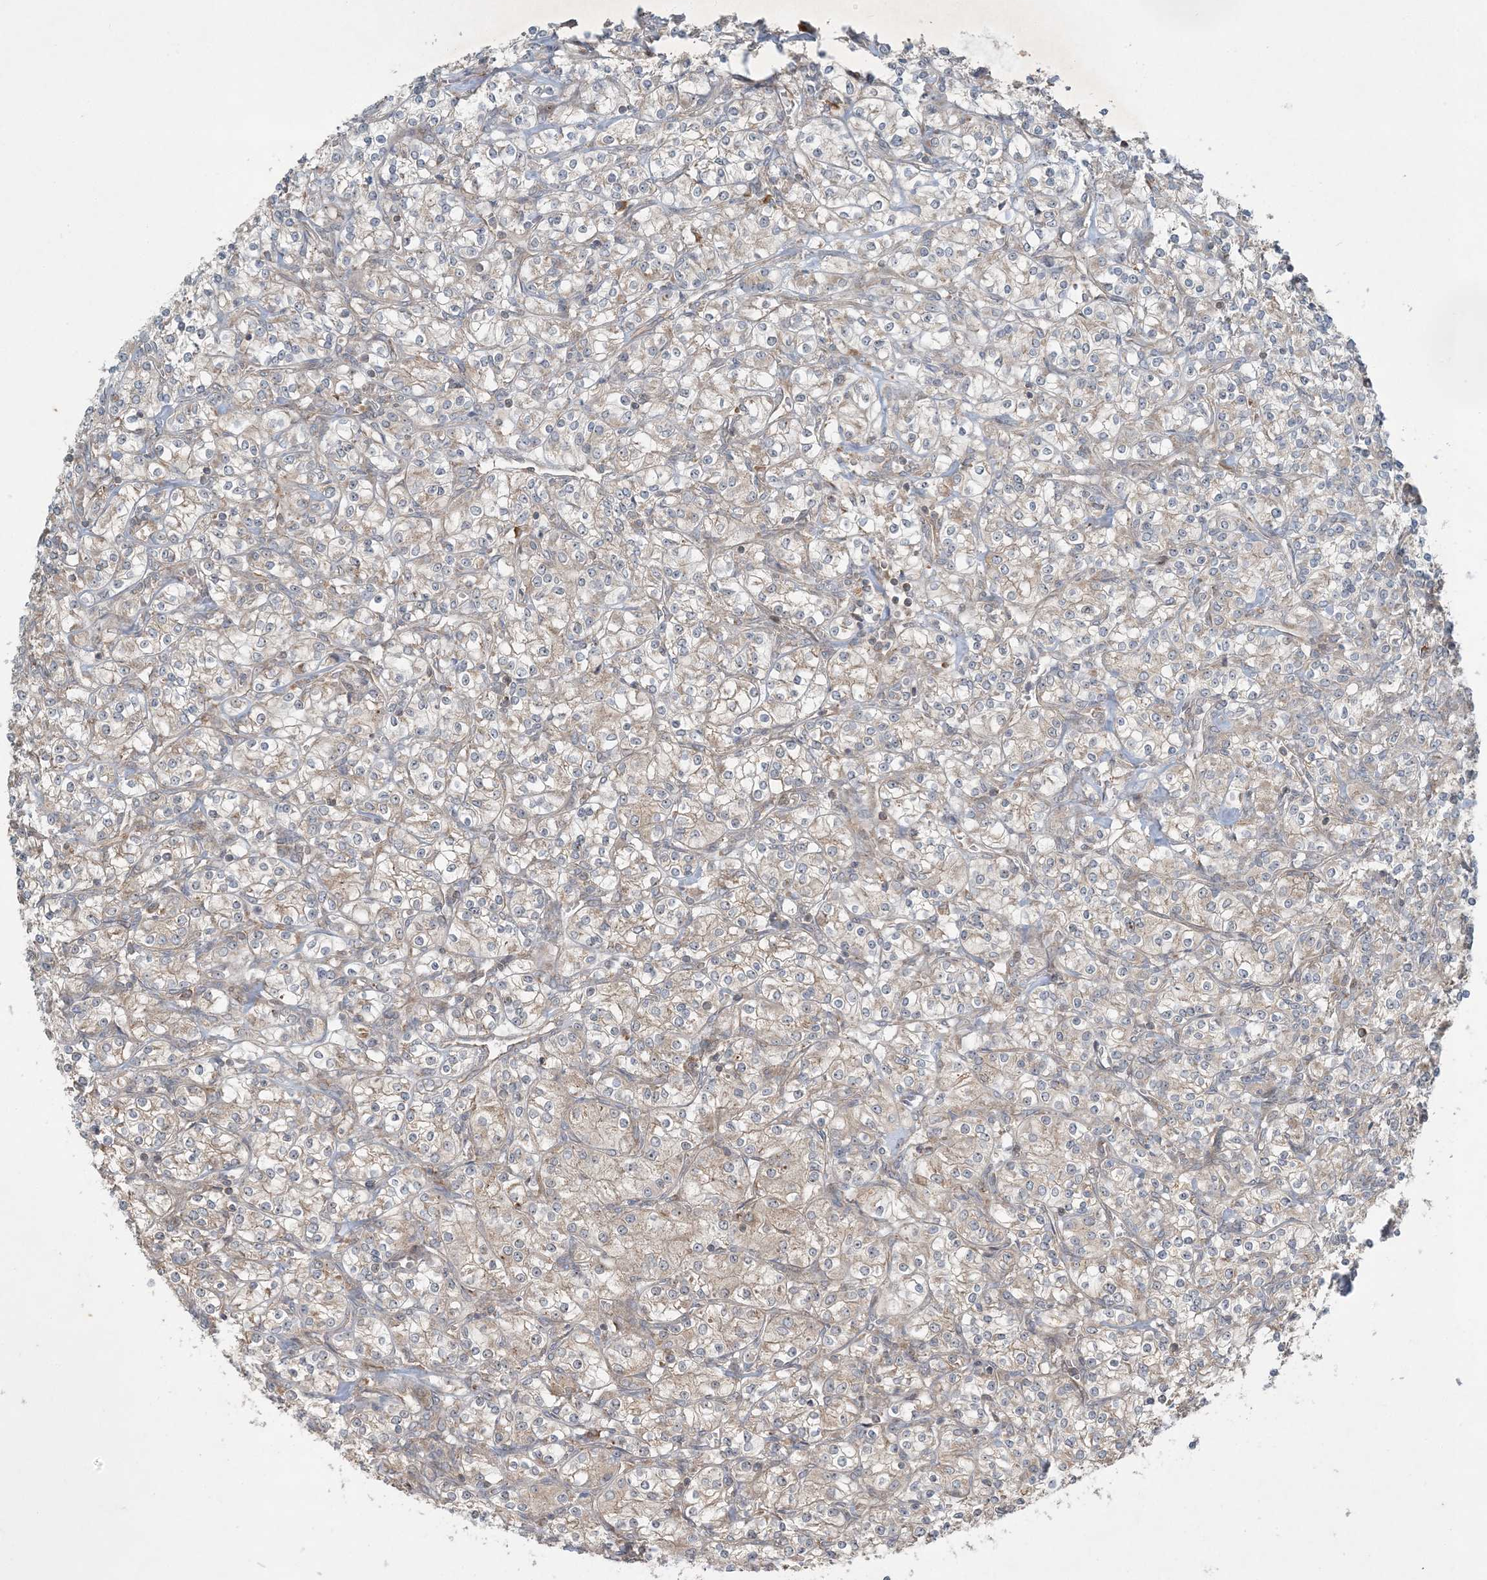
{"staining": {"intensity": "weak", "quantity": "25%-75%", "location": "cytoplasmic/membranous"}, "tissue": "renal cancer", "cell_type": "Tumor cells", "image_type": "cancer", "snomed": [{"axis": "morphology", "description": "Adenocarcinoma, NOS"}, {"axis": "topography", "description": "Kidney"}], "caption": "An image of human renal cancer (adenocarcinoma) stained for a protein exhibits weak cytoplasmic/membranous brown staining in tumor cells.", "gene": "COMMD8", "patient": {"sex": "male", "age": 77}}